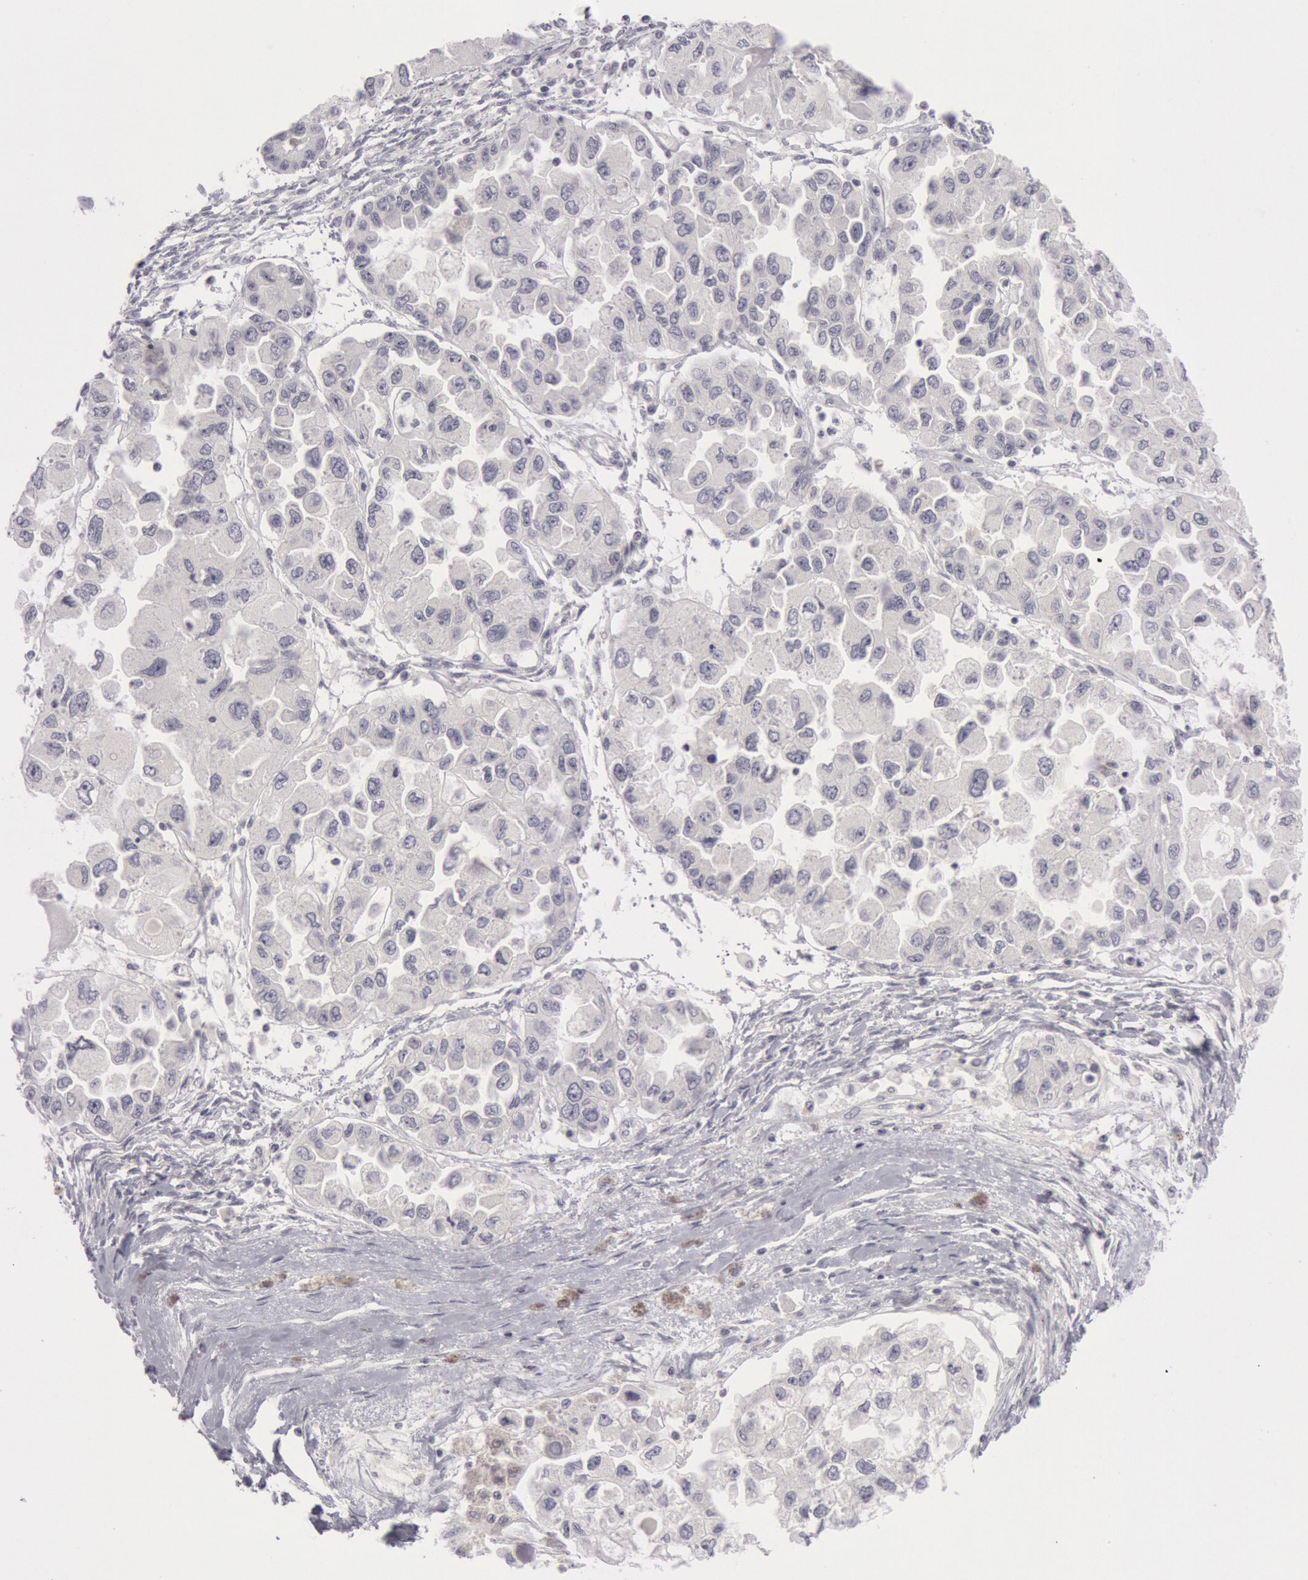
{"staining": {"intensity": "negative", "quantity": "none", "location": "none"}, "tissue": "ovarian cancer", "cell_type": "Tumor cells", "image_type": "cancer", "snomed": [{"axis": "morphology", "description": "Cystadenocarcinoma, serous, NOS"}, {"axis": "topography", "description": "Ovary"}], "caption": "DAB immunohistochemical staining of human ovarian serous cystadenocarcinoma reveals no significant expression in tumor cells. Brightfield microscopy of IHC stained with DAB (brown) and hematoxylin (blue), captured at high magnification.", "gene": "KRT16", "patient": {"sex": "female", "age": 84}}